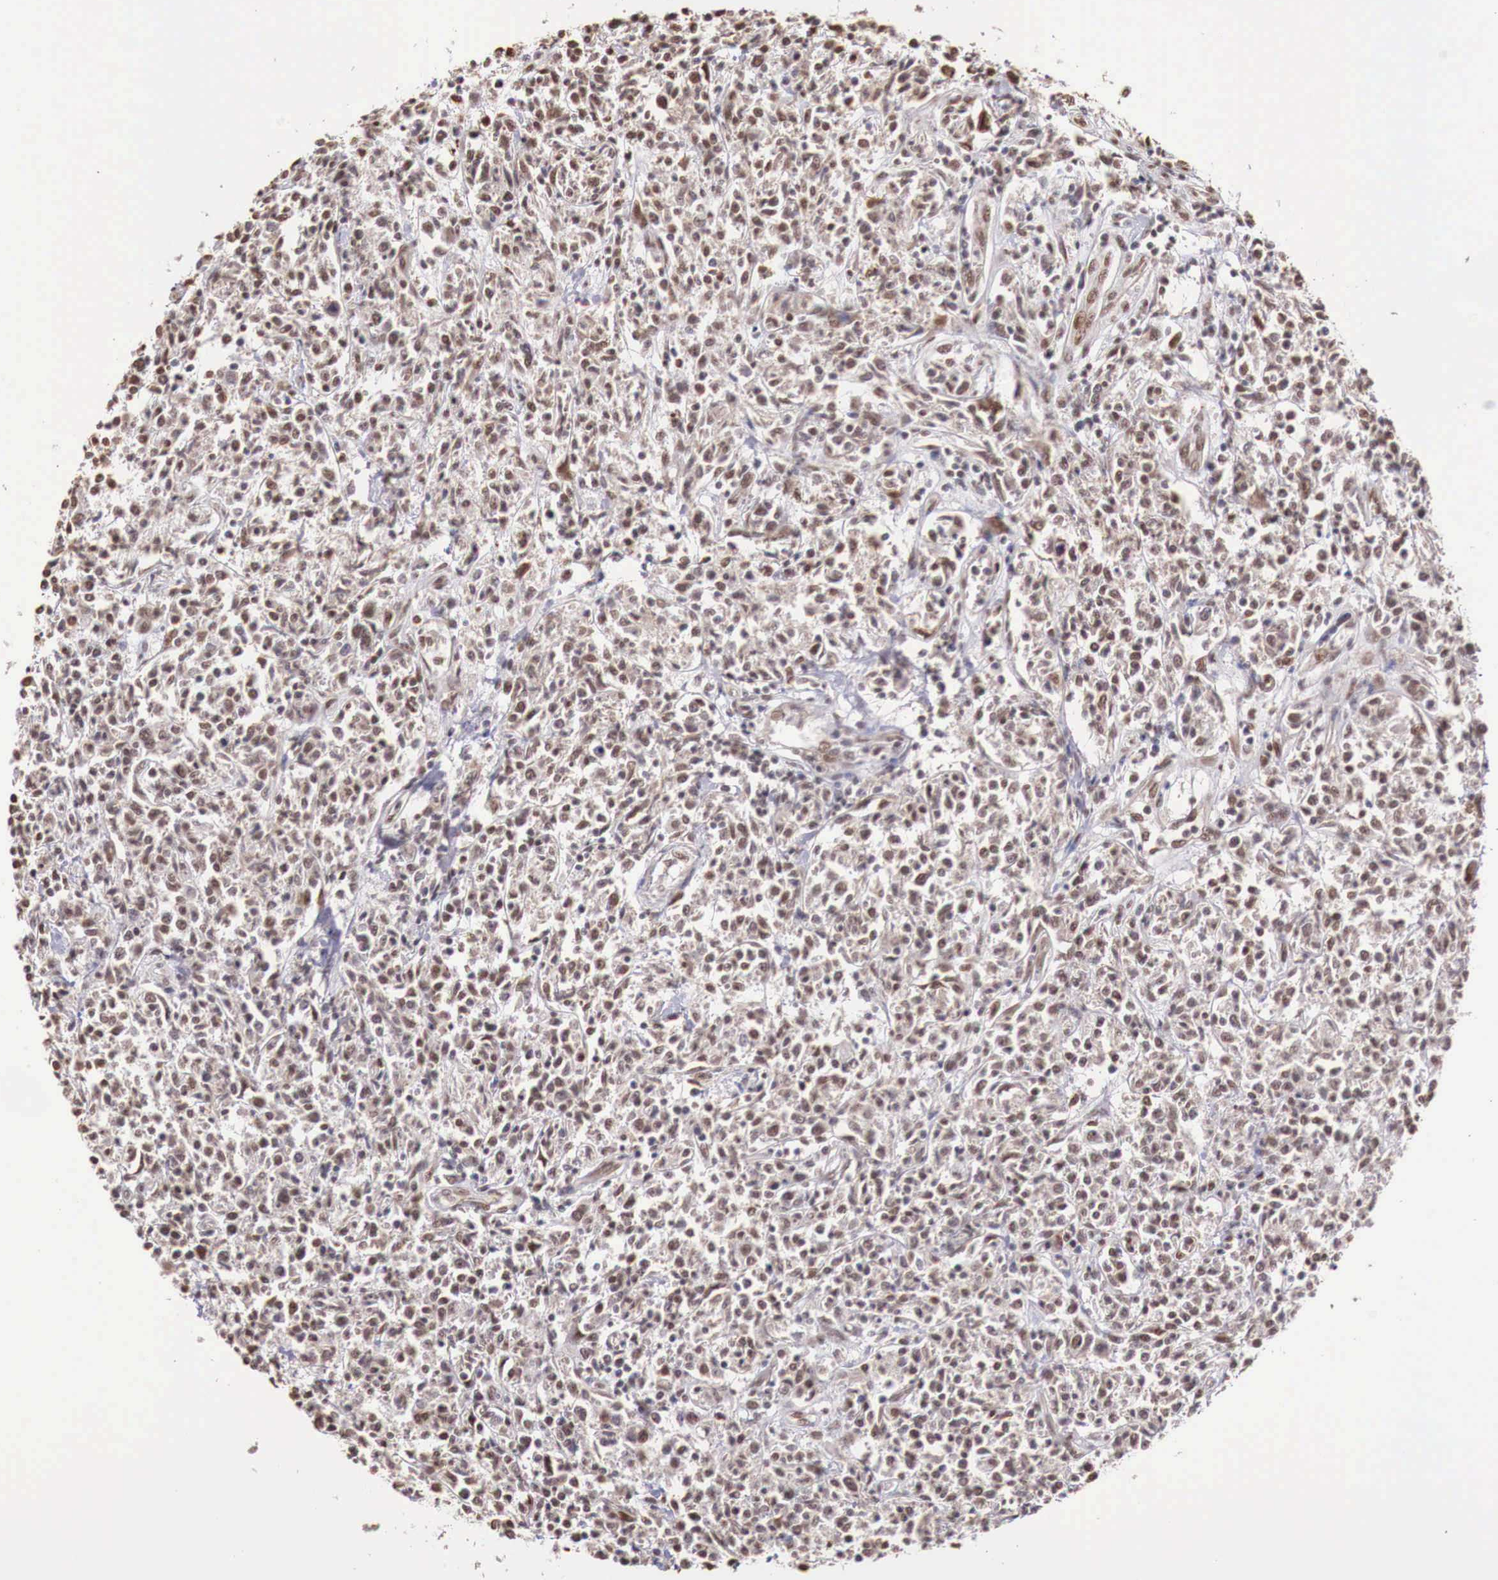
{"staining": {"intensity": "moderate", "quantity": ">75%", "location": "nuclear"}, "tissue": "lymphoma", "cell_type": "Tumor cells", "image_type": "cancer", "snomed": [{"axis": "morphology", "description": "Malignant lymphoma, non-Hodgkin's type, Low grade"}, {"axis": "topography", "description": "Small intestine"}], "caption": "Protein expression analysis of malignant lymphoma, non-Hodgkin's type (low-grade) reveals moderate nuclear positivity in approximately >75% of tumor cells.", "gene": "FOXP2", "patient": {"sex": "female", "age": 59}}